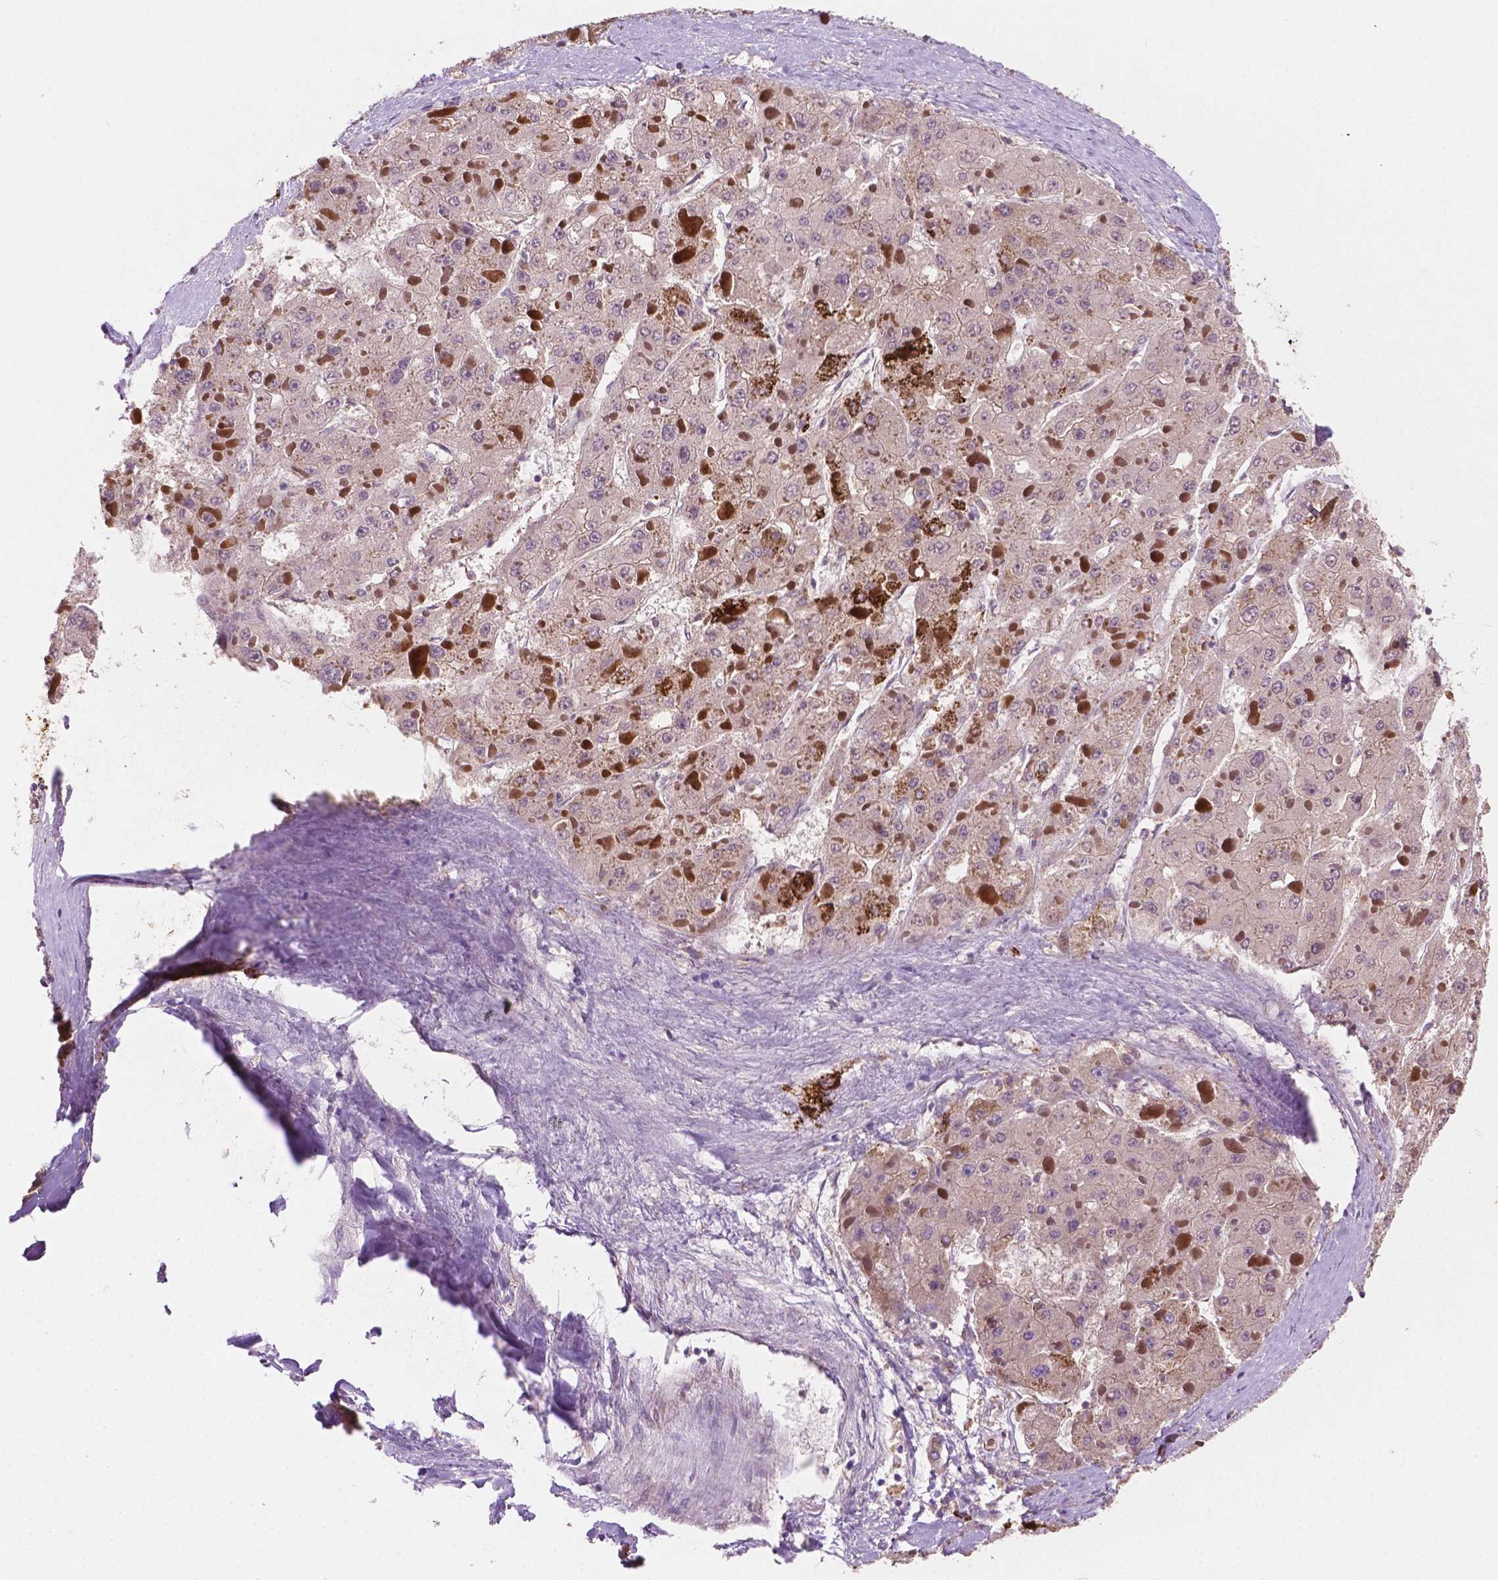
{"staining": {"intensity": "negative", "quantity": "none", "location": "none"}, "tissue": "liver cancer", "cell_type": "Tumor cells", "image_type": "cancer", "snomed": [{"axis": "morphology", "description": "Carcinoma, Hepatocellular, NOS"}, {"axis": "topography", "description": "Liver"}], "caption": "The histopathology image exhibits no significant positivity in tumor cells of liver cancer.", "gene": "LRP1B", "patient": {"sex": "female", "age": 73}}